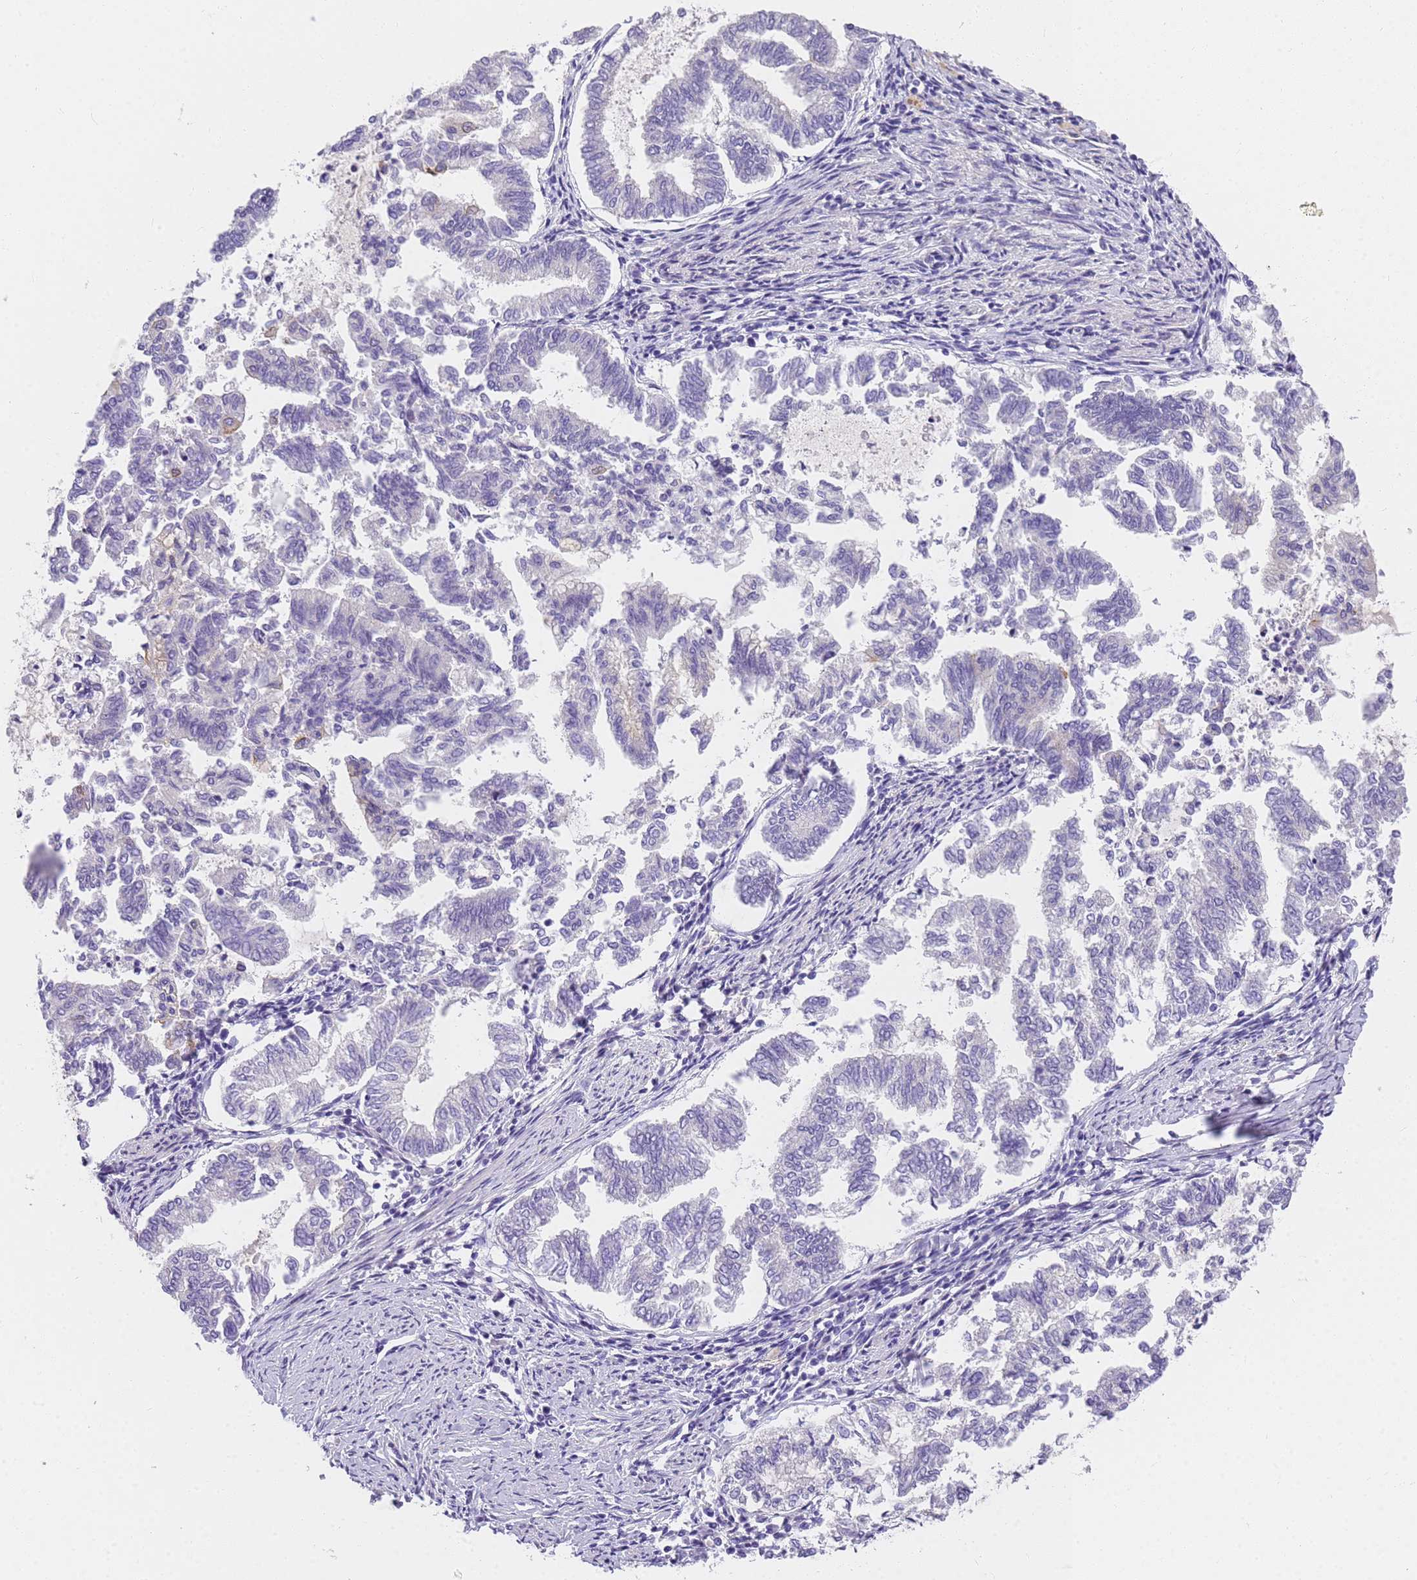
{"staining": {"intensity": "negative", "quantity": "none", "location": "none"}, "tissue": "endometrial cancer", "cell_type": "Tumor cells", "image_type": "cancer", "snomed": [{"axis": "morphology", "description": "Adenocarcinoma, NOS"}, {"axis": "topography", "description": "Endometrium"}], "caption": "A high-resolution image shows IHC staining of endometrial adenocarcinoma, which exhibits no significant expression in tumor cells.", "gene": "MVB12A", "patient": {"sex": "female", "age": 79}}